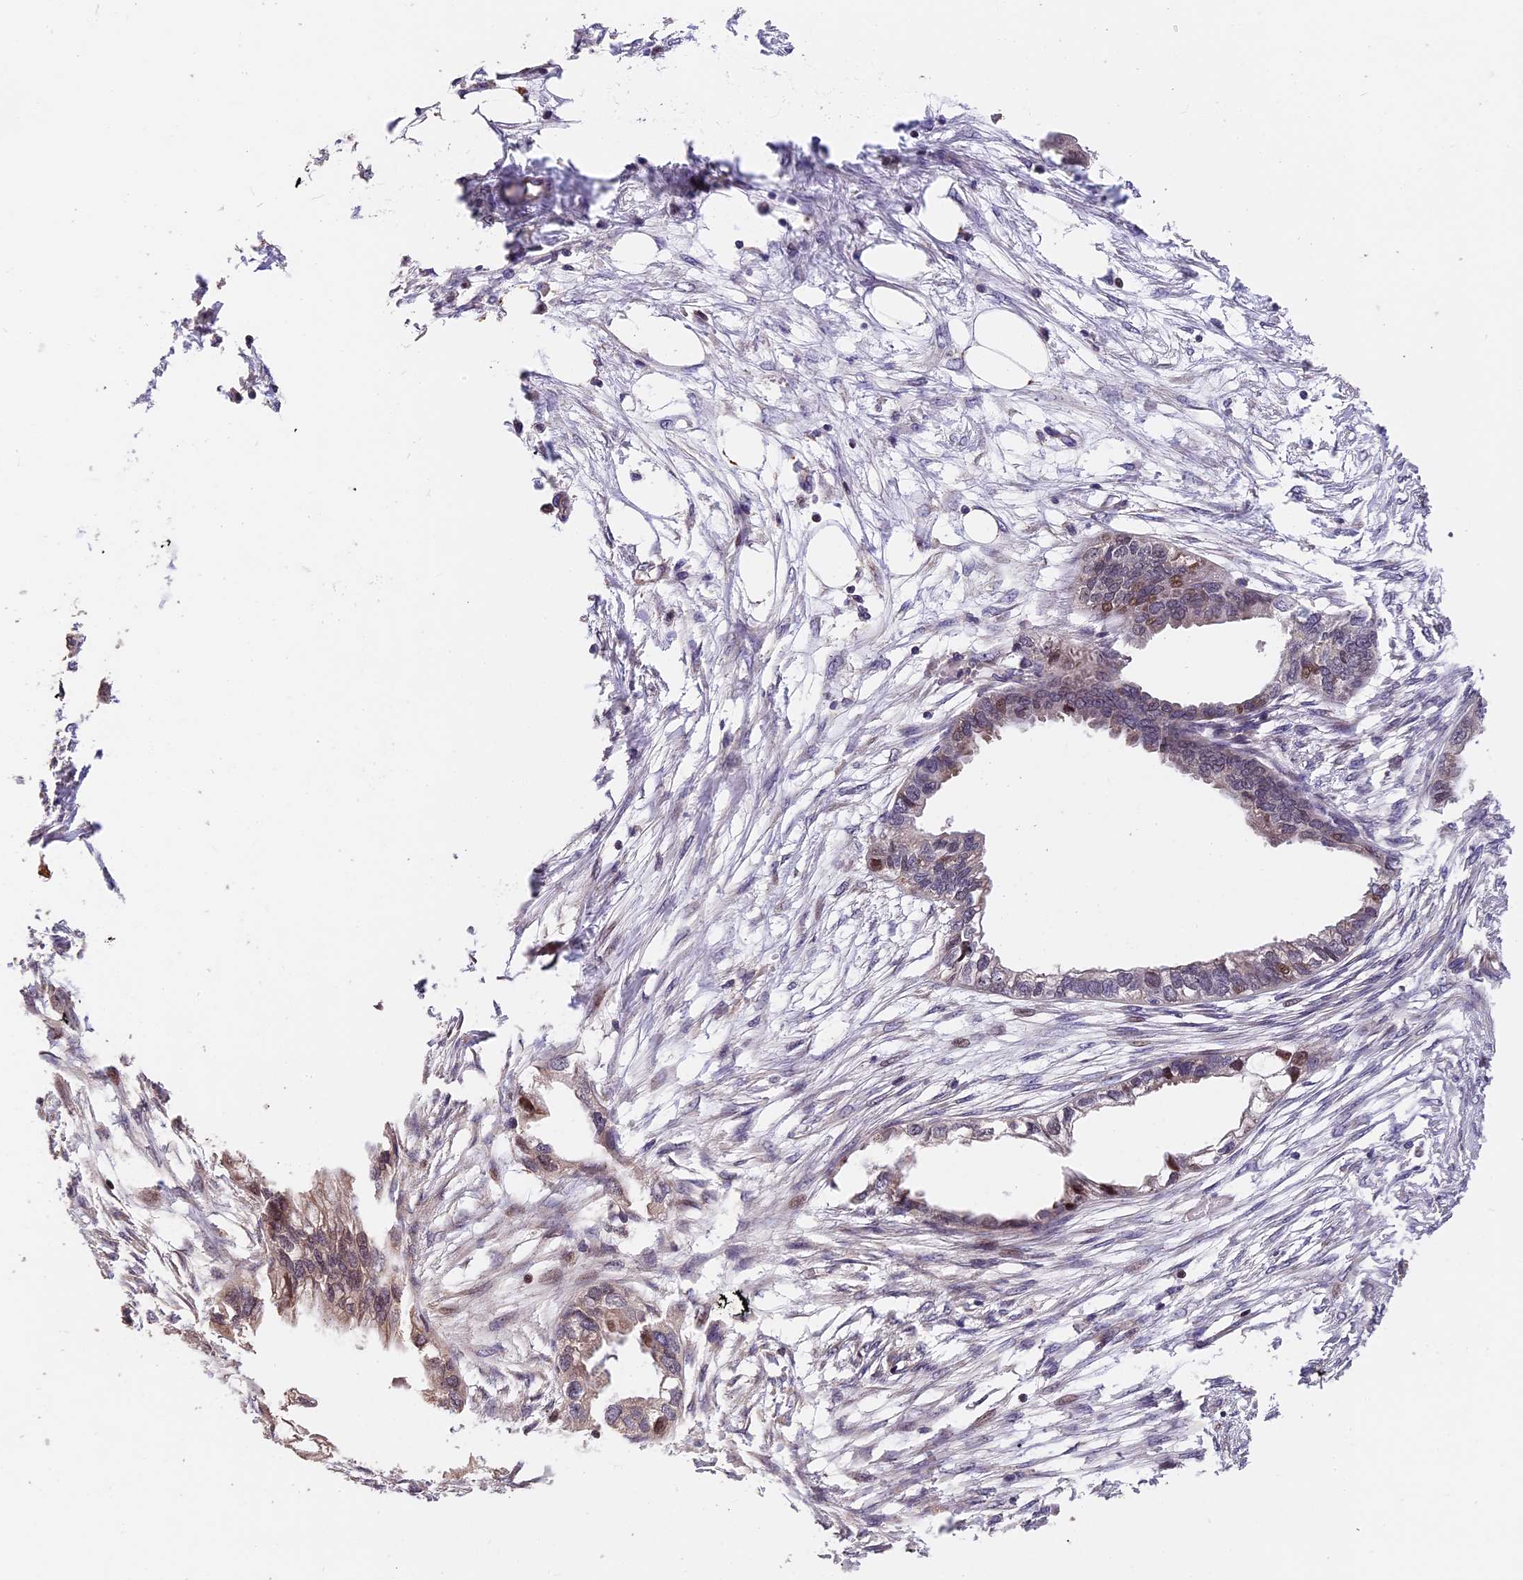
{"staining": {"intensity": "moderate", "quantity": "<25%", "location": "nuclear"}, "tissue": "endometrial cancer", "cell_type": "Tumor cells", "image_type": "cancer", "snomed": [{"axis": "morphology", "description": "Adenocarcinoma, NOS"}, {"axis": "morphology", "description": "Adenocarcinoma, metastatic, NOS"}, {"axis": "topography", "description": "Adipose tissue"}, {"axis": "topography", "description": "Endometrium"}], "caption": "Protein expression analysis of human adenocarcinoma (endometrial) reveals moderate nuclear expression in approximately <25% of tumor cells.", "gene": "ARHGAP17", "patient": {"sex": "female", "age": 67}}